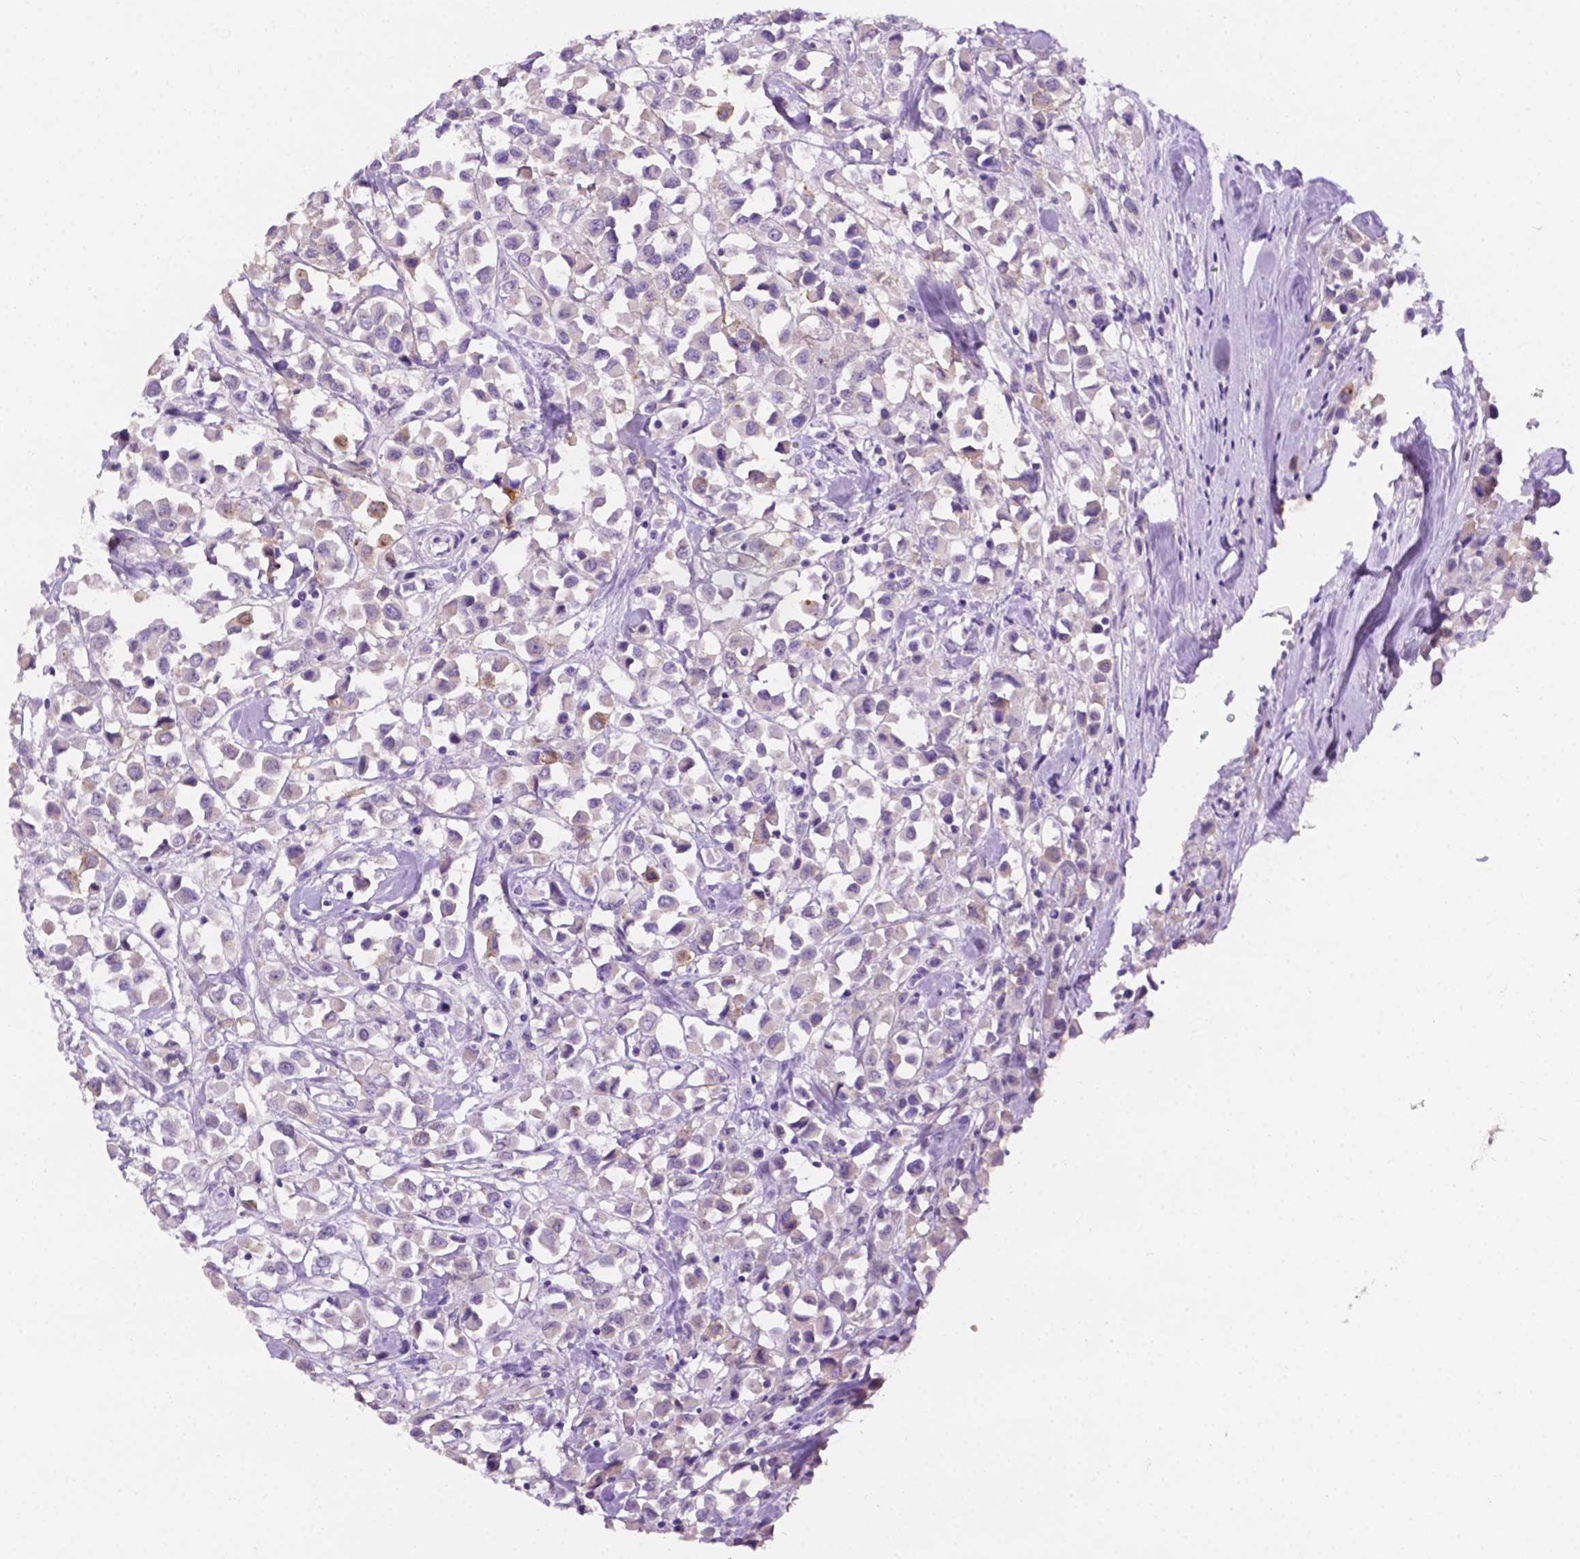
{"staining": {"intensity": "weak", "quantity": "<25%", "location": "cytoplasmic/membranous"}, "tissue": "breast cancer", "cell_type": "Tumor cells", "image_type": "cancer", "snomed": [{"axis": "morphology", "description": "Duct carcinoma"}, {"axis": "topography", "description": "Breast"}], "caption": "The immunohistochemistry (IHC) photomicrograph has no significant staining in tumor cells of infiltrating ductal carcinoma (breast) tissue. (Immunohistochemistry (ihc), brightfield microscopy, high magnification).", "gene": "TACSTD2", "patient": {"sex": "female", "age": 61}}